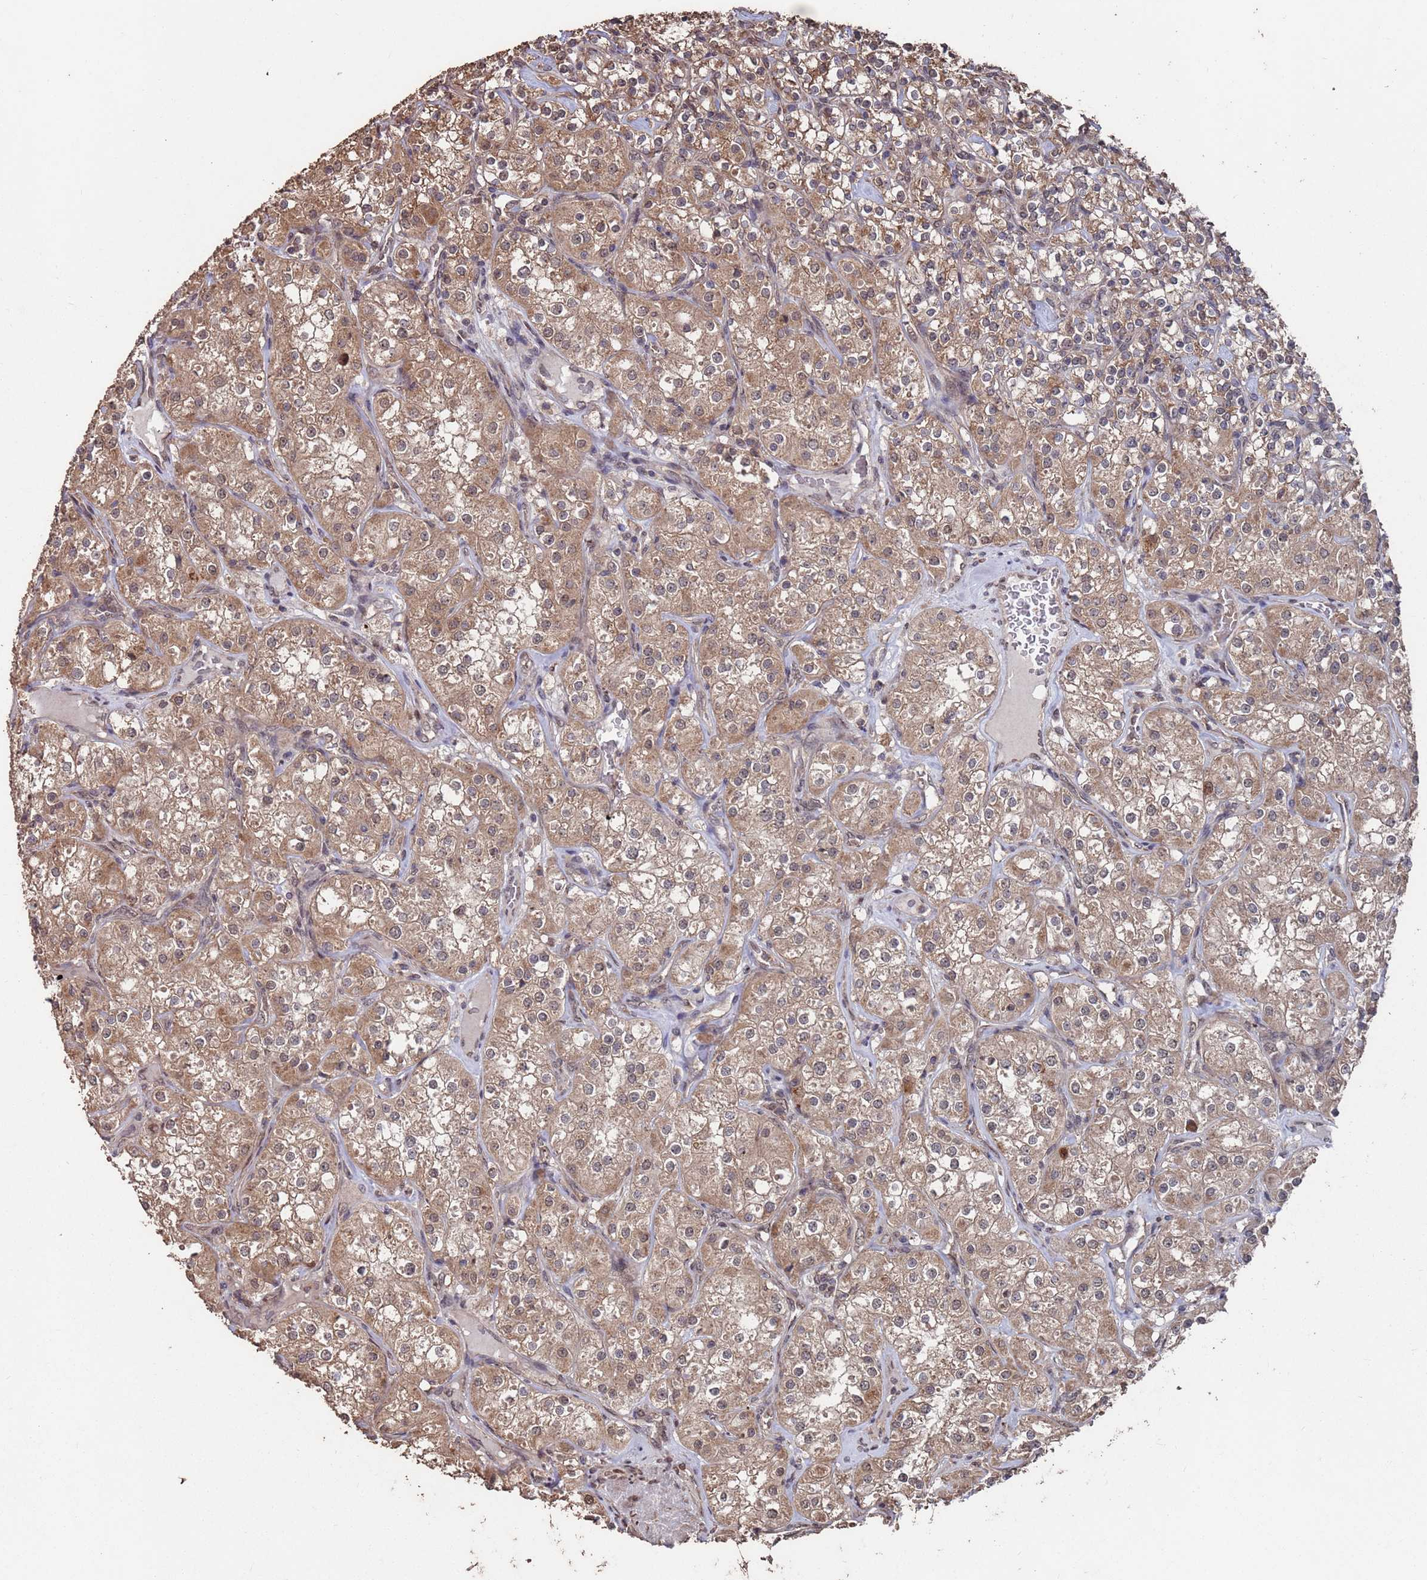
{"staining": {"intensity": "moderate", "quantity": ">75%", "location": "cytoplasmic/membranous"}, "tissue": "renal cancer", "cell_type": "Tumor cells", "image_type": "cancer", "snomed": [{"axis": "morphology", "description": "Adenocarcinoma, NOS"}, {"axis": "topography", "description": "Kidney"}], "caption": "Renal adenocarcinoma stained with a protein marker exhibits moderate staining in tumor cells.", "gene": "PRR7", "patient": {"sex": "male", "age": 77}}